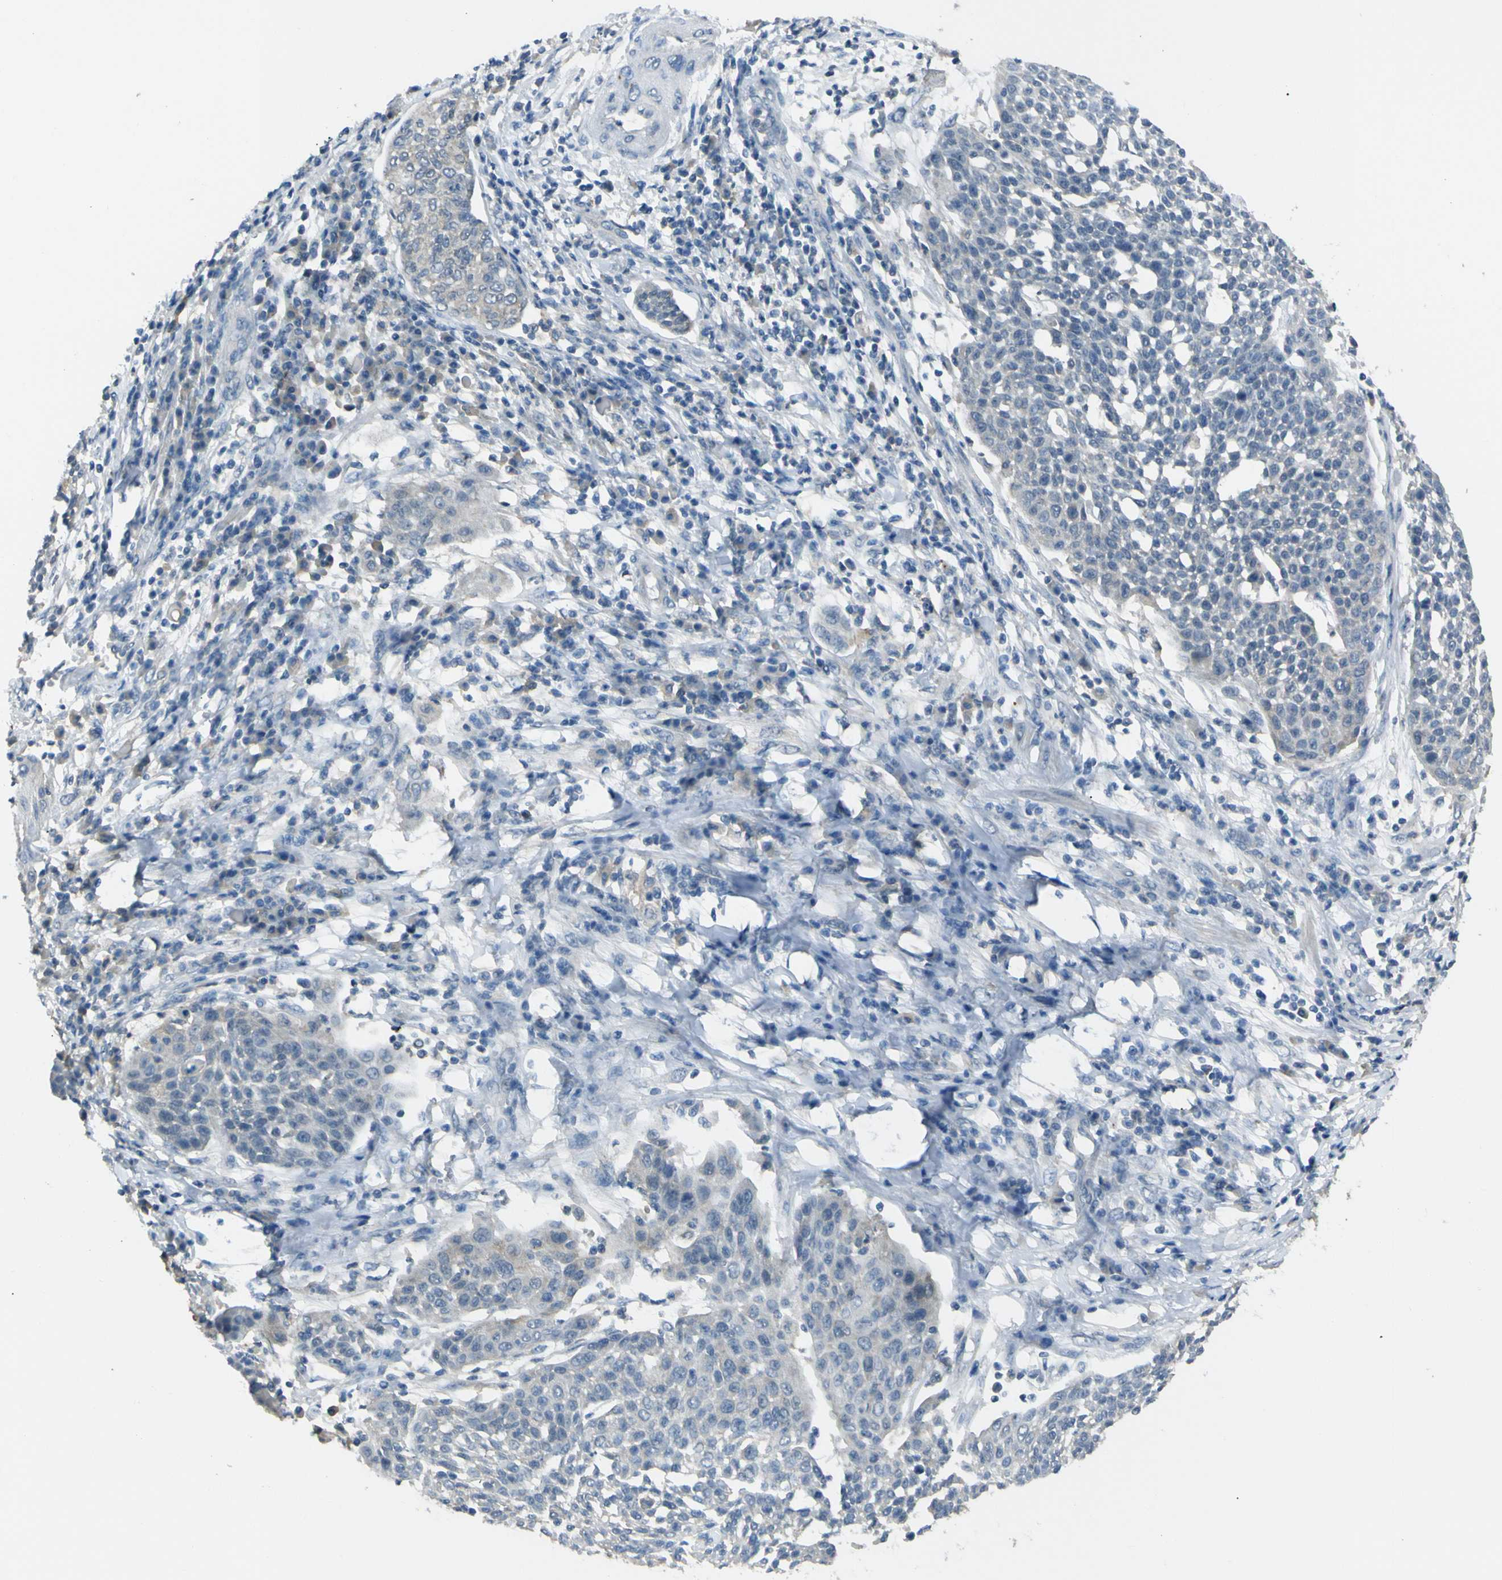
{"staining": {"intensity": "negative", "quantity": "none", "location": "none"}, "tissue": "cervical cancer", "cell_type": "Tumor cells", "image_type": "cancer", "snomed": [{"axis": "morphology", "description": "Squamous cell carcinoma, NOS"}, {"axis": "topography", "description": "Cervix"}], "caption": "A high-resolution photomicrograph shows immunohistochemistry (IHC) staining of cervical cancer, which reveals no significant expression in tumor cells.", "gene": "C6orf89", "patient": {"sex": "female", "age": 34}}